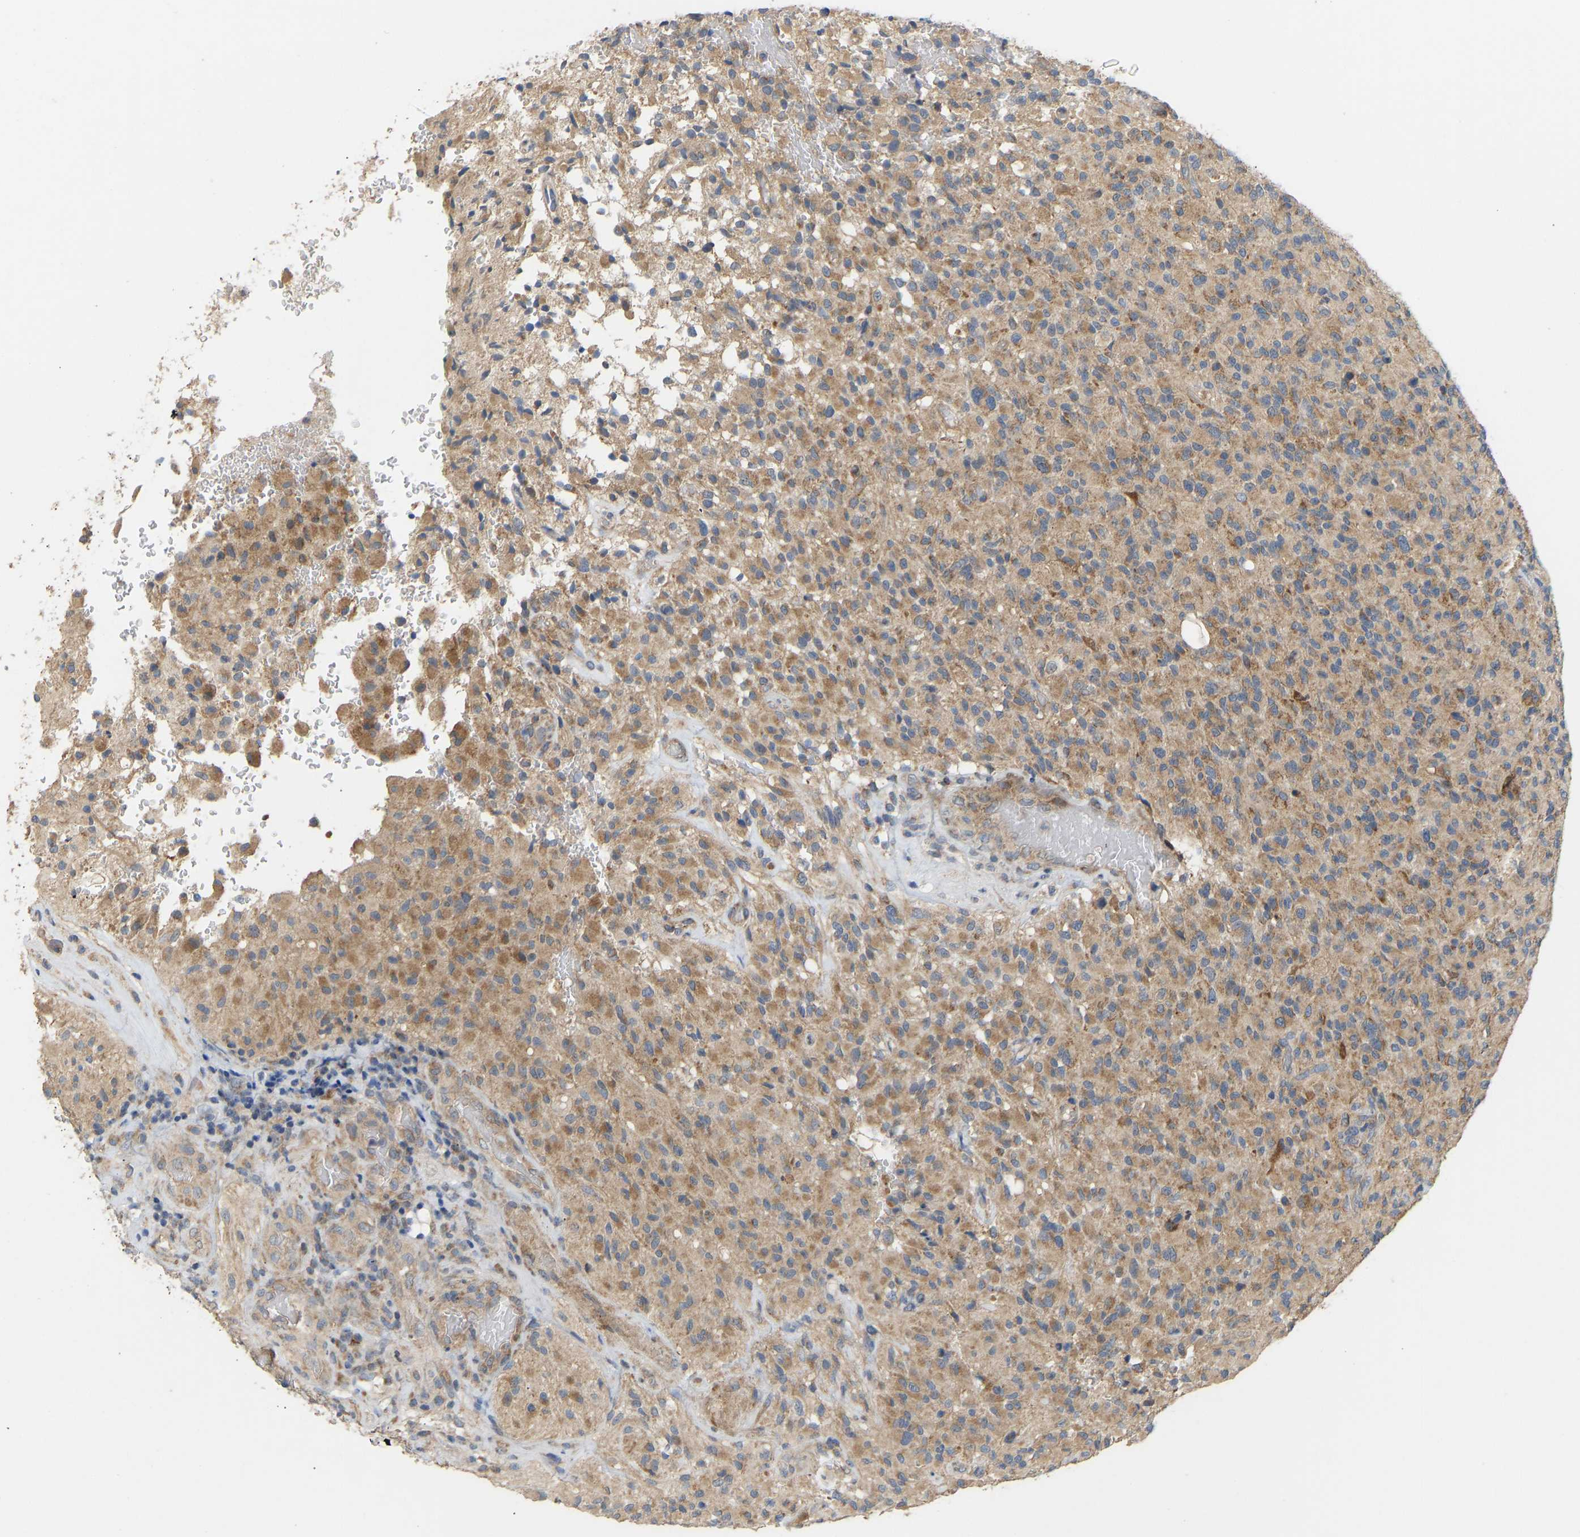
{"staining": {"intensity": "moderate", "quantity": ">75%", "location": "cytoplasmic/membranous"}, "tissue": "glioma", "cell_type": "Tumor cells", "image_type": "cancer", "snomed": [{"axis": "morphology", "description": "Glioma, malignant, High grade"}, {"axis": "topography", "description": "Brain"}], "caption": "This is an image of immunohistochemistry (IHC) staining of glioma, which shows moderate positivity in the cytoplasmic/membranous of tumor cells.", "gene": "HACD2", "patient": {"sex": "male", "age": 71}}